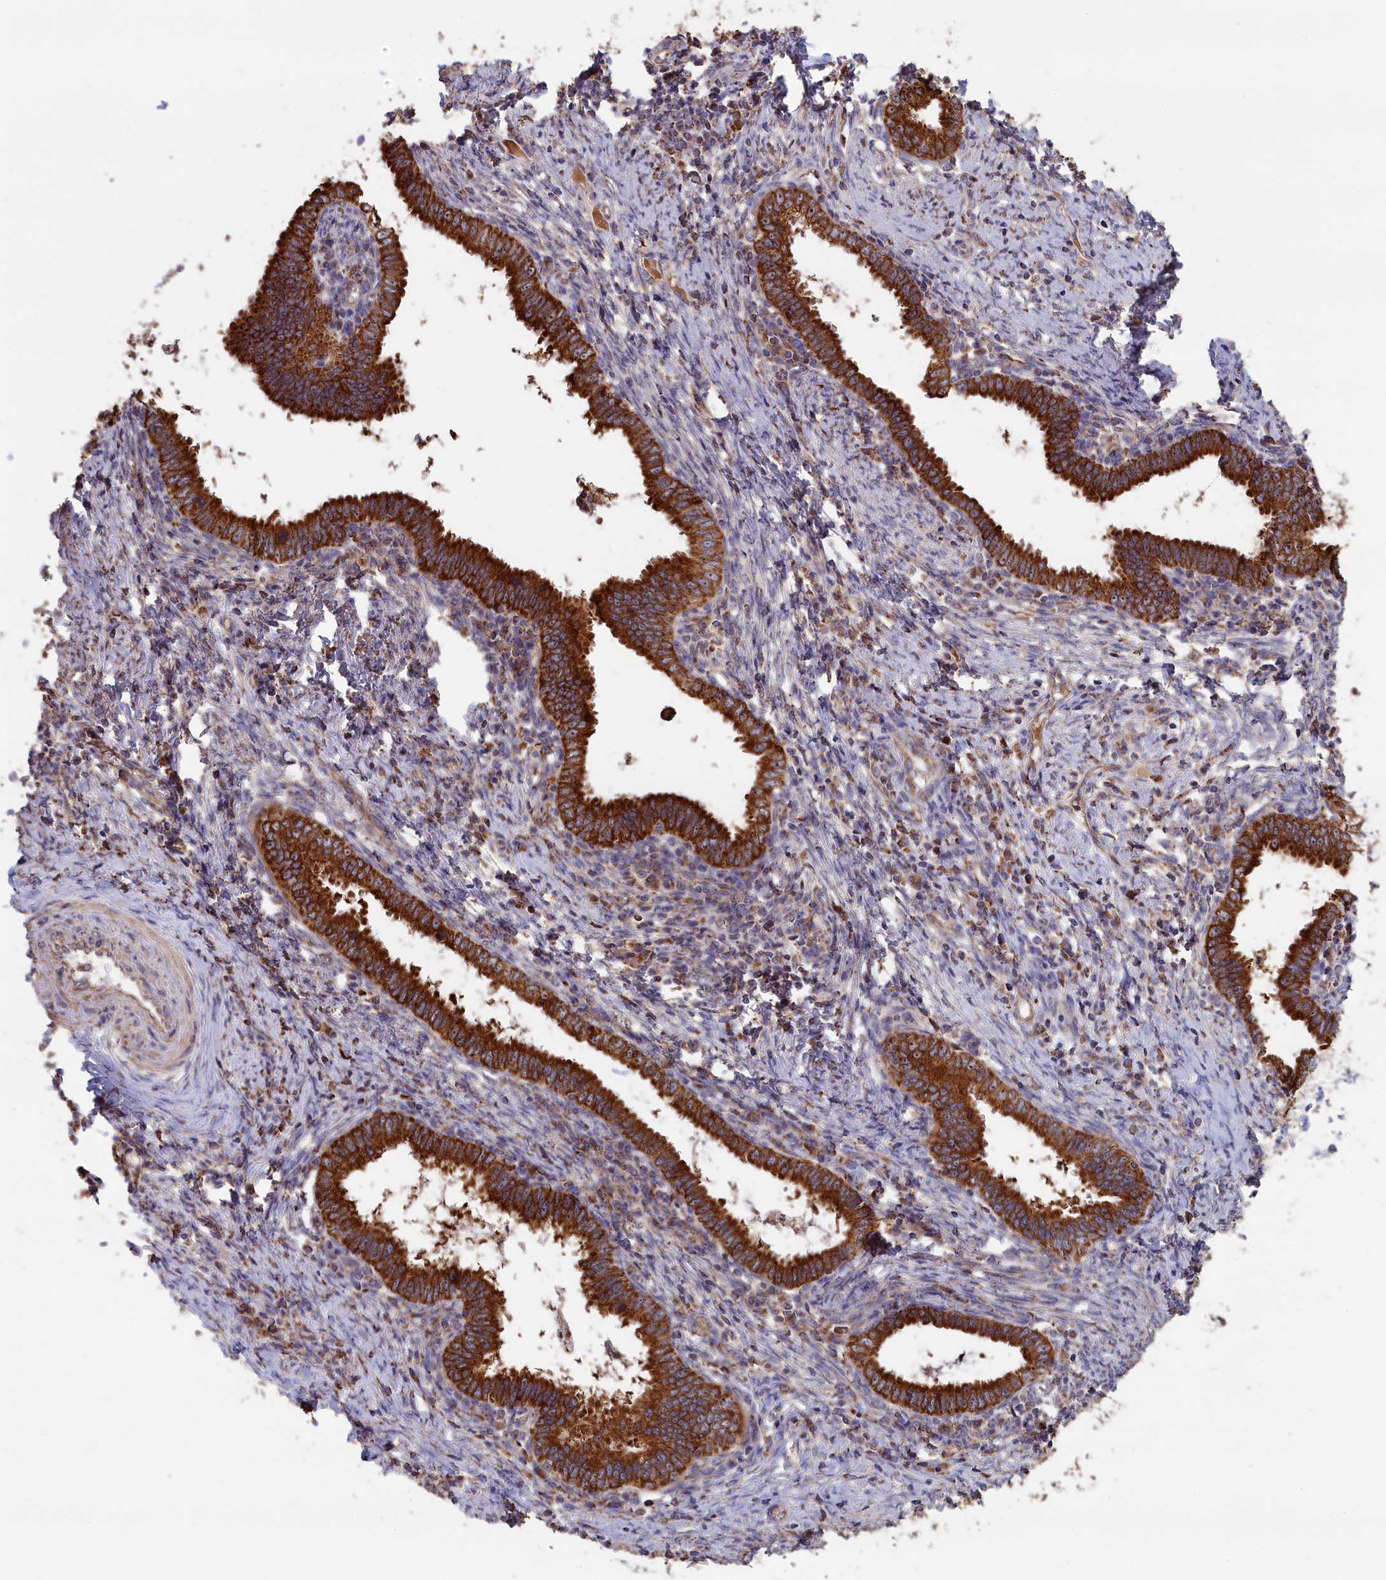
{"staining": {"intensity": "strong", "quantity": ">75%", "location": "cytoplasmic/membranous"}, "tissue": "cervical cancer", "cell_type": "Tumor cells", "image_type": "cancer", "snomed": [{"axis": "morphology", "description": "Adenocarcinoma, NOS"}, {"axis": "topography", "description": "Cervix"}], "caption": "Protein expression analysis of adenocarcinoma (cervical) reveals strong cytoplasmic/membranous expression in about >75% of tumor cells.", "gene": "ZNF816", "patient": {"sex": "female", "age": 36}}